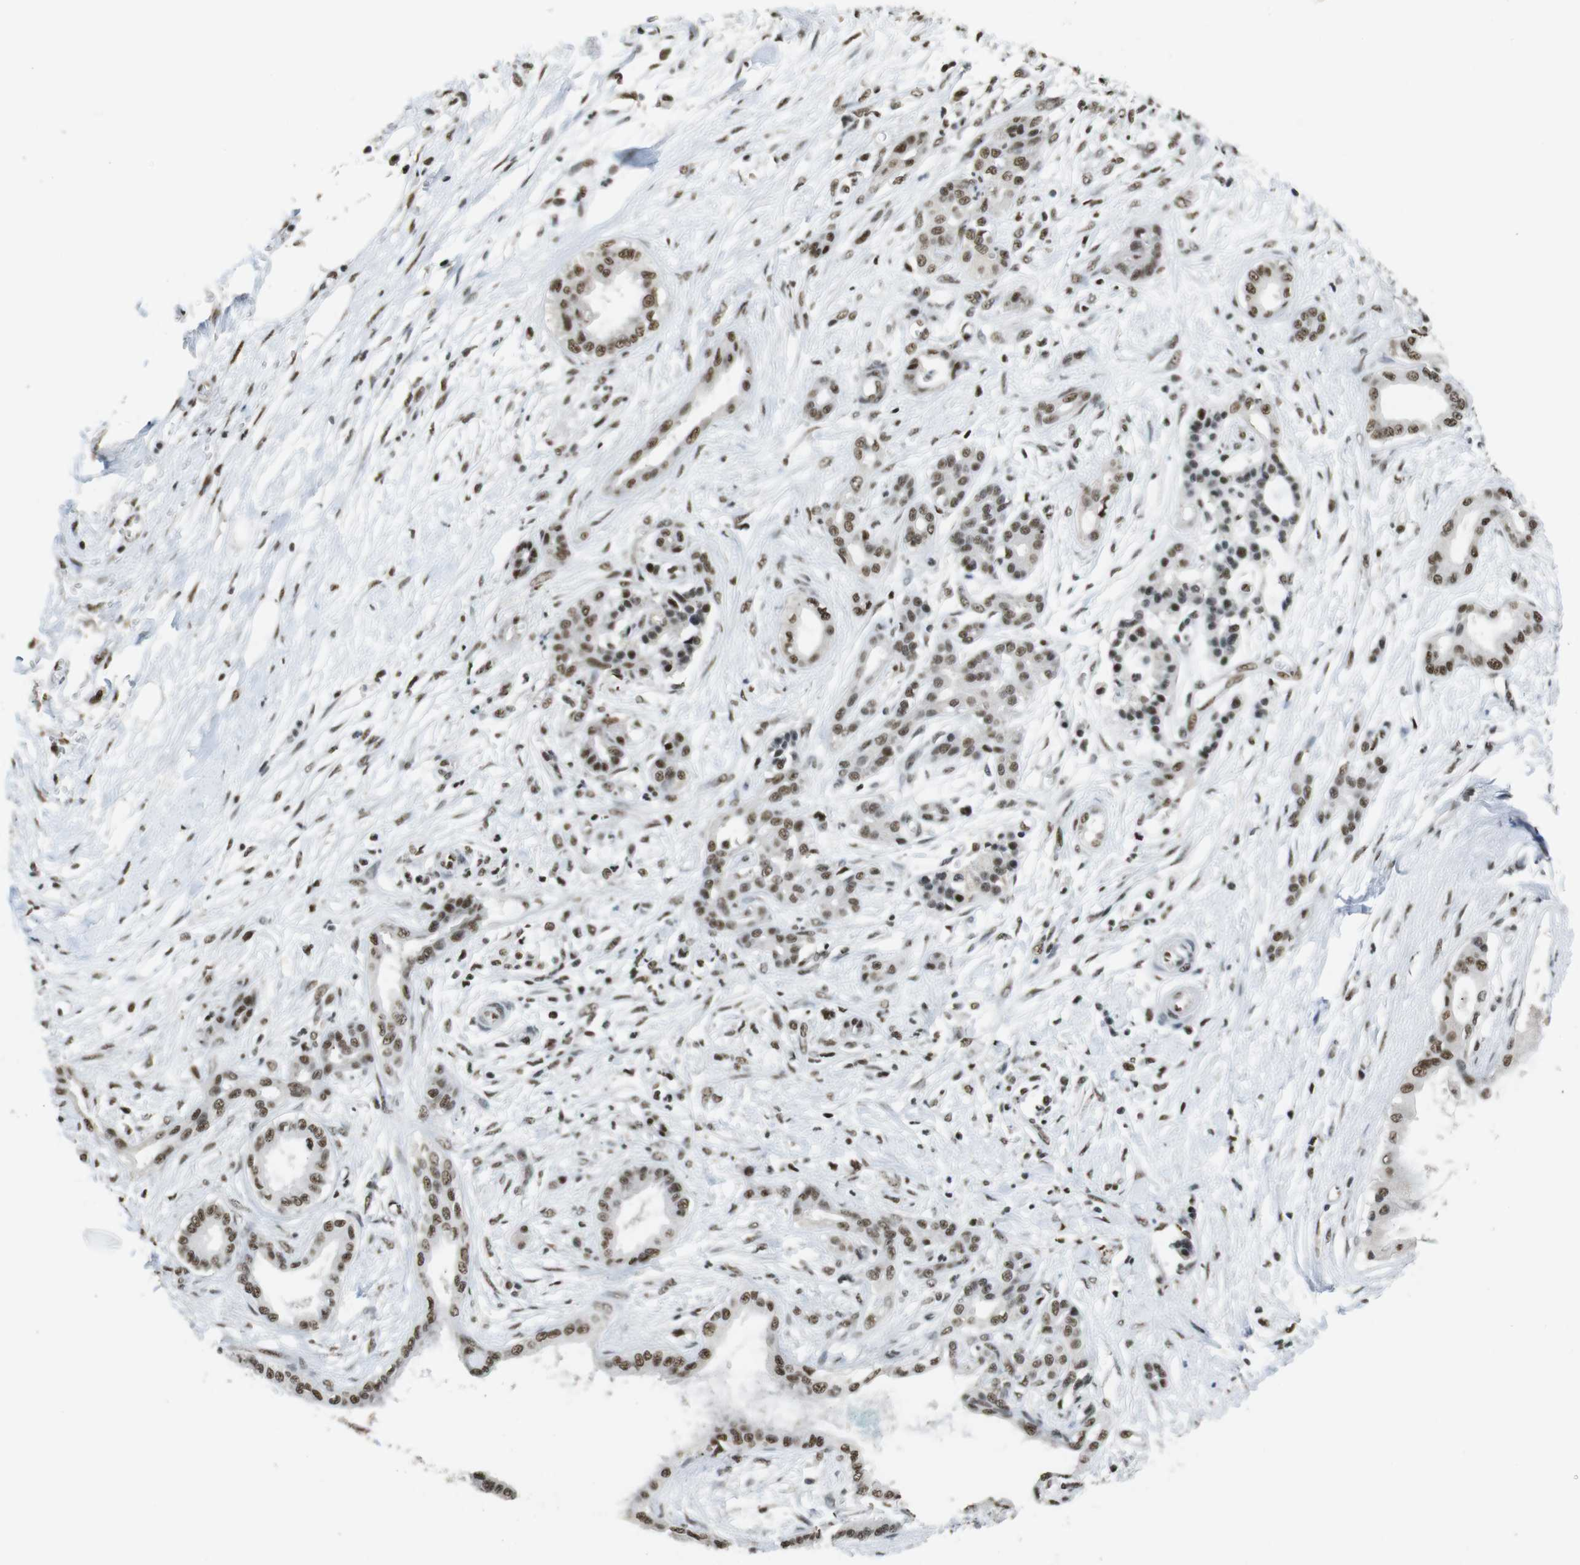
{"staining": {"intensity": "moderate", "quantity": ">75%", "location": "nuclear"}, "tissue": "pancreatic cancer", "cell_type": "Tumor cells", "image_type": "cancer", "snomed": [{"axis": "morphology", "description": "Adenocarcinoma, NOS"}, {"axis": "topography", "description": "Pancreas"}], "caption": "Brown immunohistochemical staining in human pancreatic cancer shows moderate nuclear staining in approximately >75% of tumor cells.", "gene": "CSNK2B", "patient": {"sex": "male", "age": 56}}